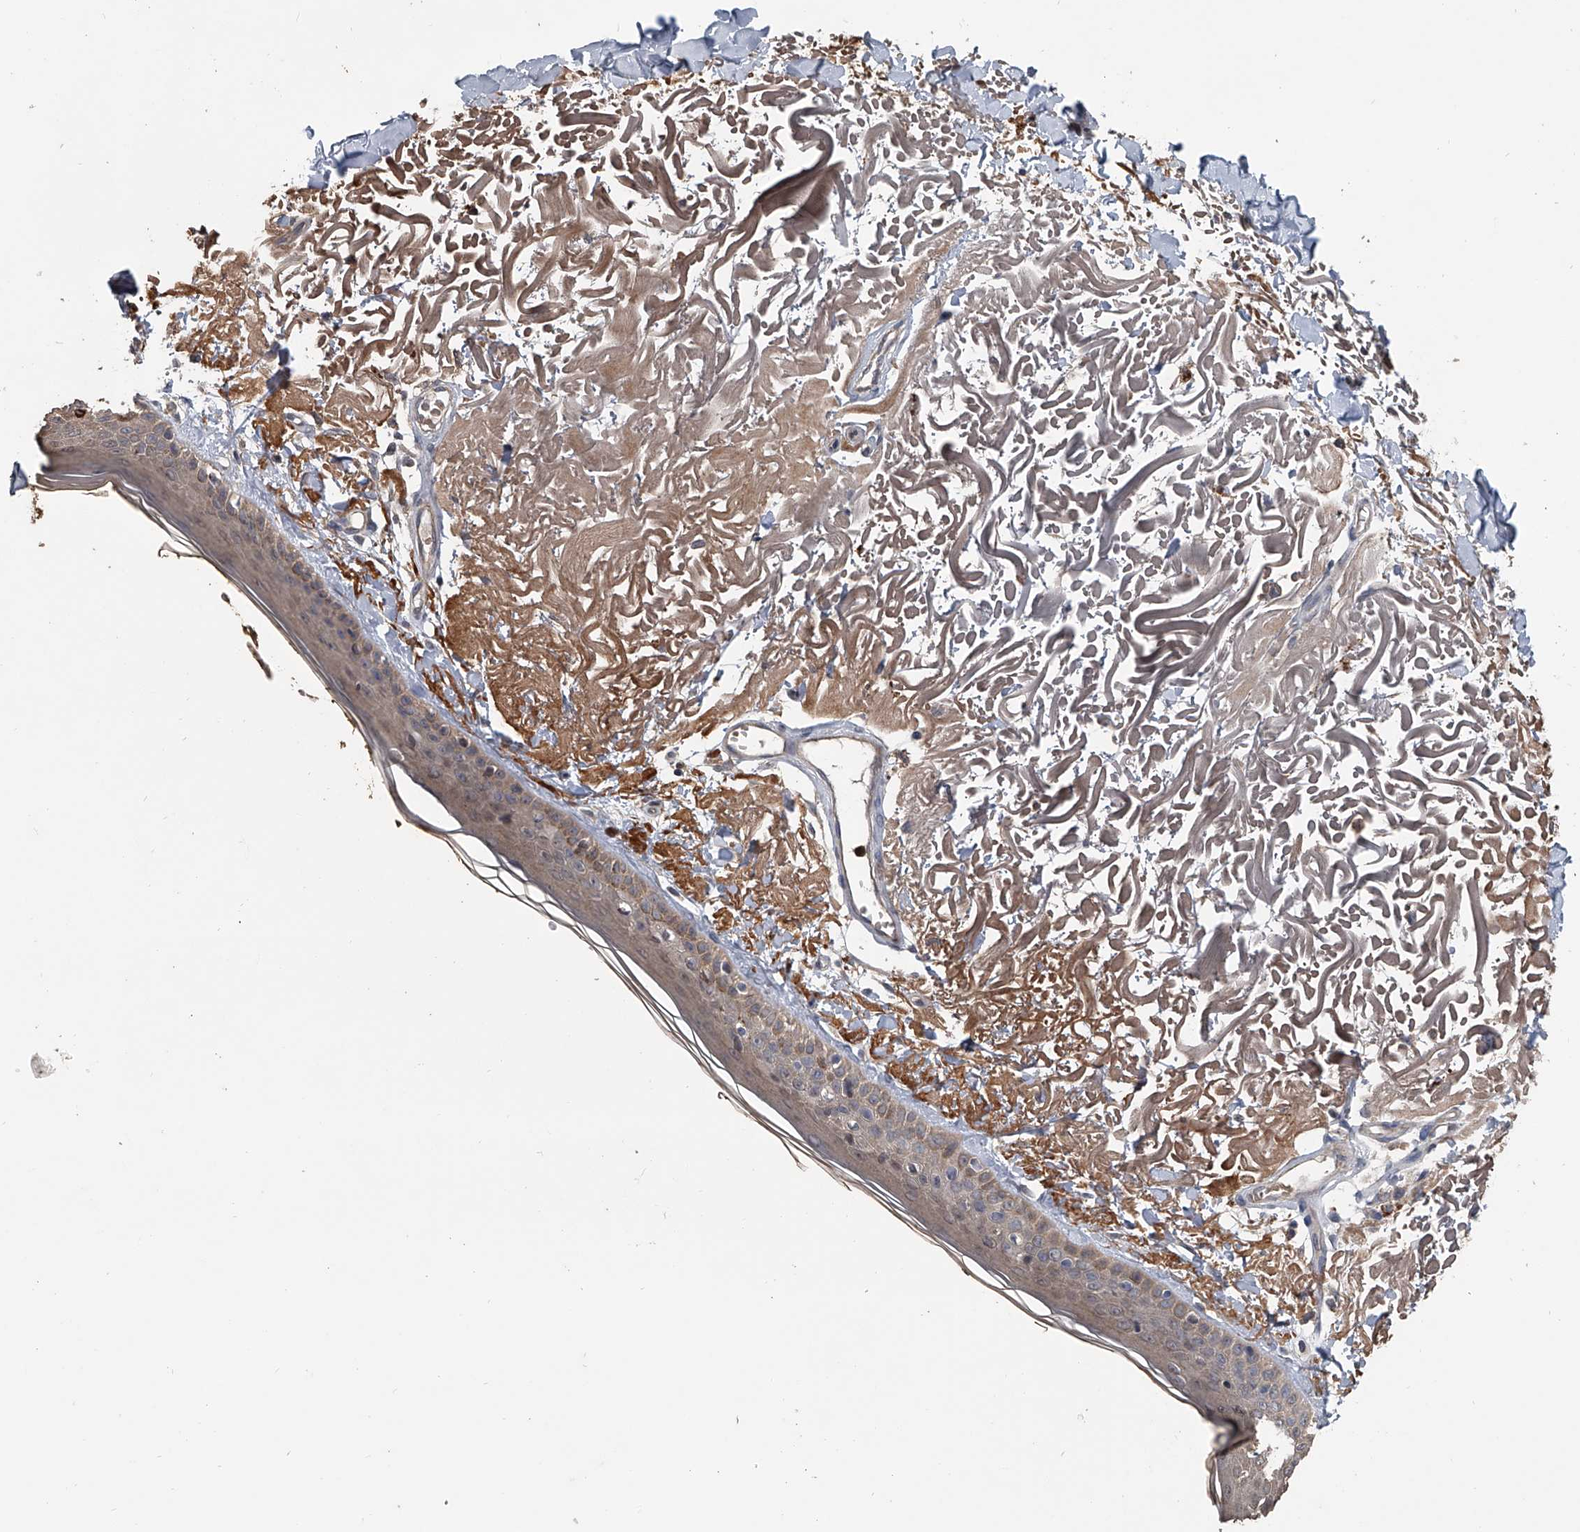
{"staining": {"intensity": "negative", "quantity": "none", "location": "none"}, "tissue": "skin", "cell_type": "Fibroblasts", "image_type": "normal", "snomed": [{"axis": "morphology", "description": "Normal tissue, NOS"}, {"axis": "topography", "description": "Skin"}, {"axis": "topography", "description": "Skeletal muscle"}], "caption": "Human skin stained for a protein using immunohistochemistry displays no staining in fibroblasts.", "gene": "DOCK9", "patient": {"sex": "male", "age": 83}}